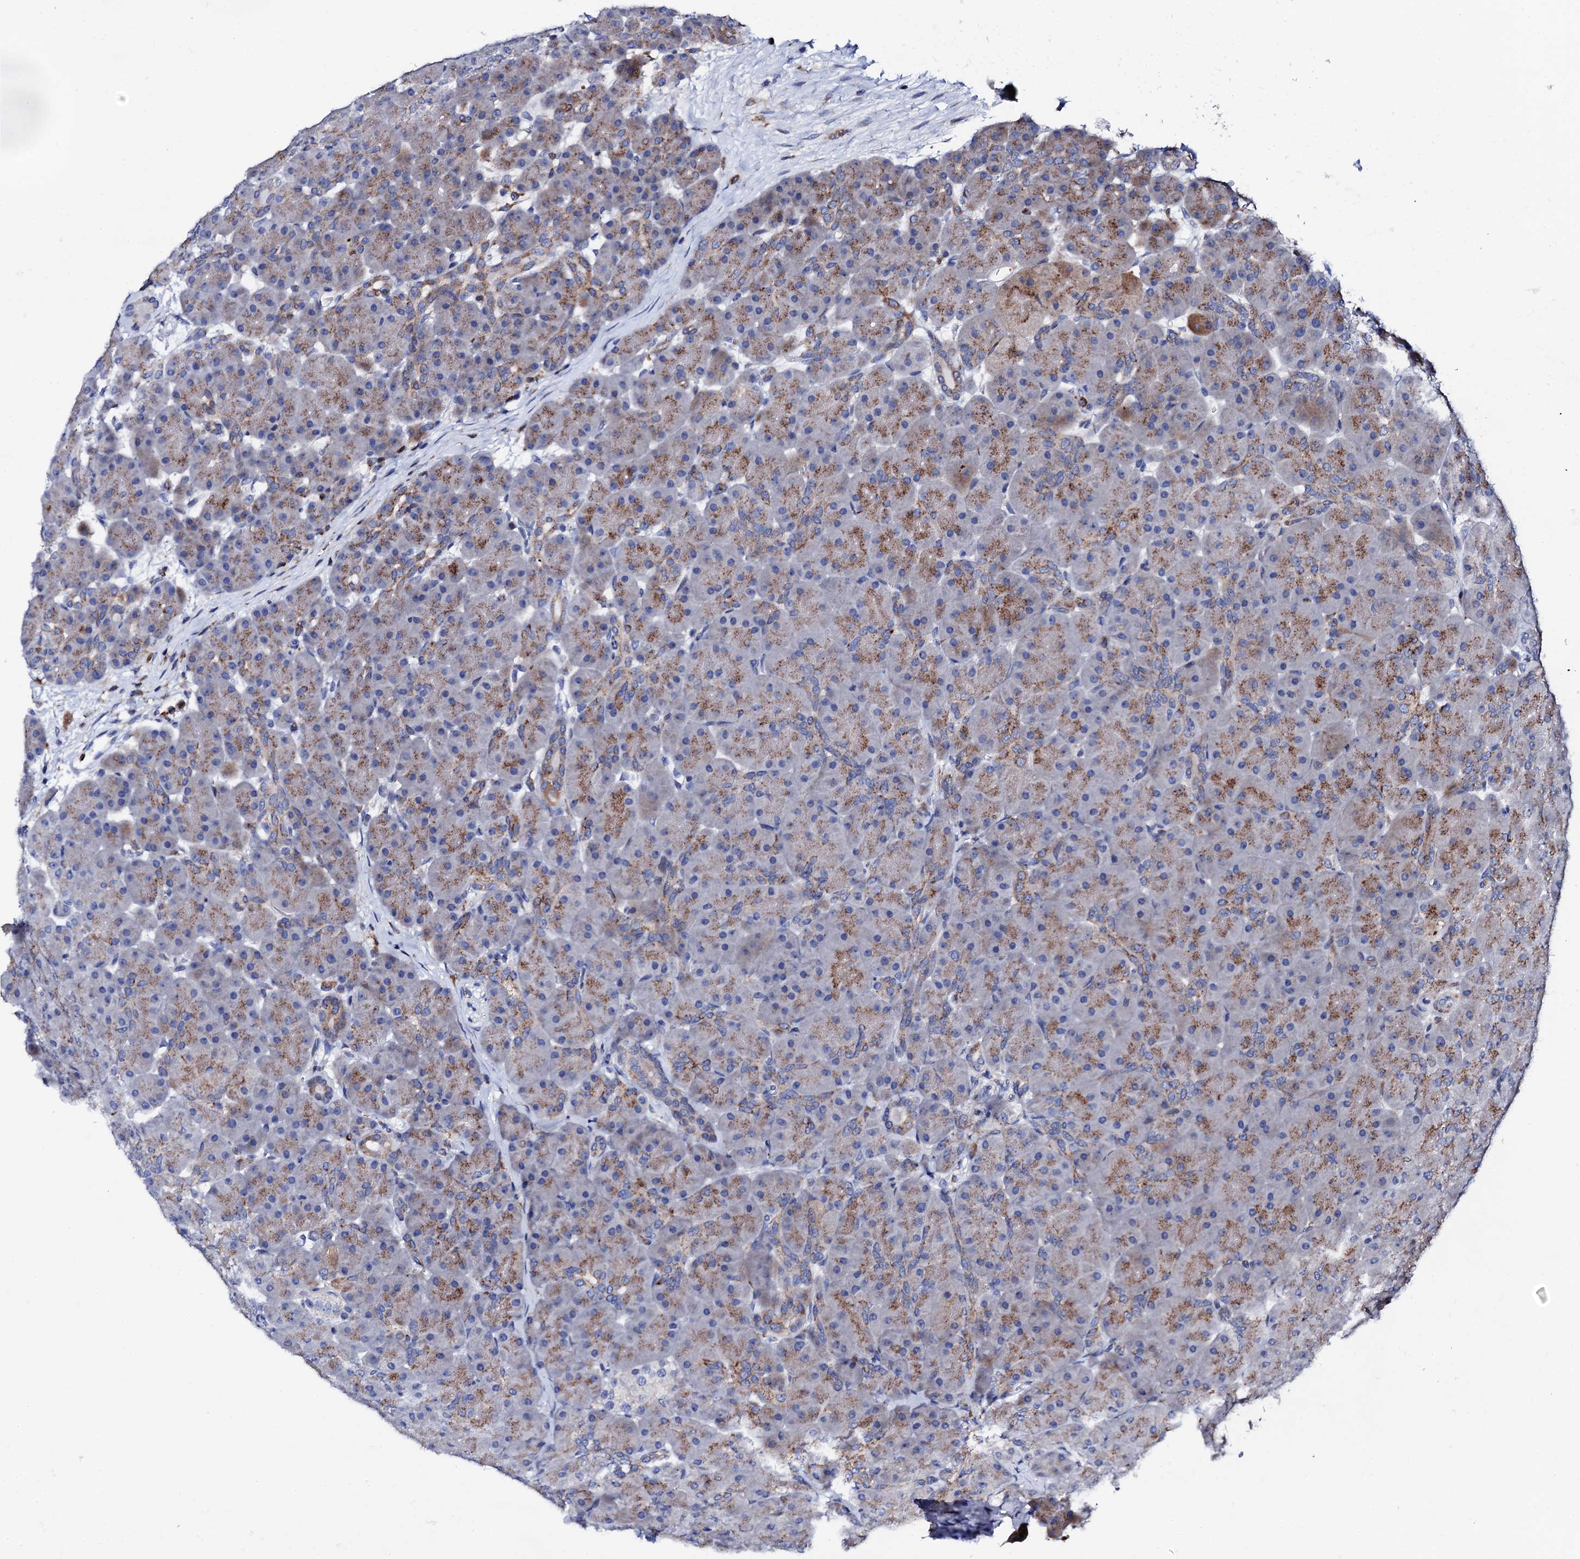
{"staining": {"intensity": "moderate", "quantity": ">75%", "location": "cytoplasmic/membranous"}, "tissue": "pancreas", "cell_type": "Exocrine glandular cells", "image_type": "normal", "snomed": [{"axis": "morphology", "description": "Normal tissue, NOS"}, {"axis": "topography", "description": "Pancreas"}], "caption": "IHC (DAB) staining of benign pancreas demonstrates moderate cytoplasmic/membranous protein expression in approximately >75% of exocrine glandular cells. (Stains: DAB in brown, nuclei in blue, Microscopy: brightfield microscopy at high magnification).", "gene": "TCIRG1", "patient": {"sex": "male", "age": 66}}